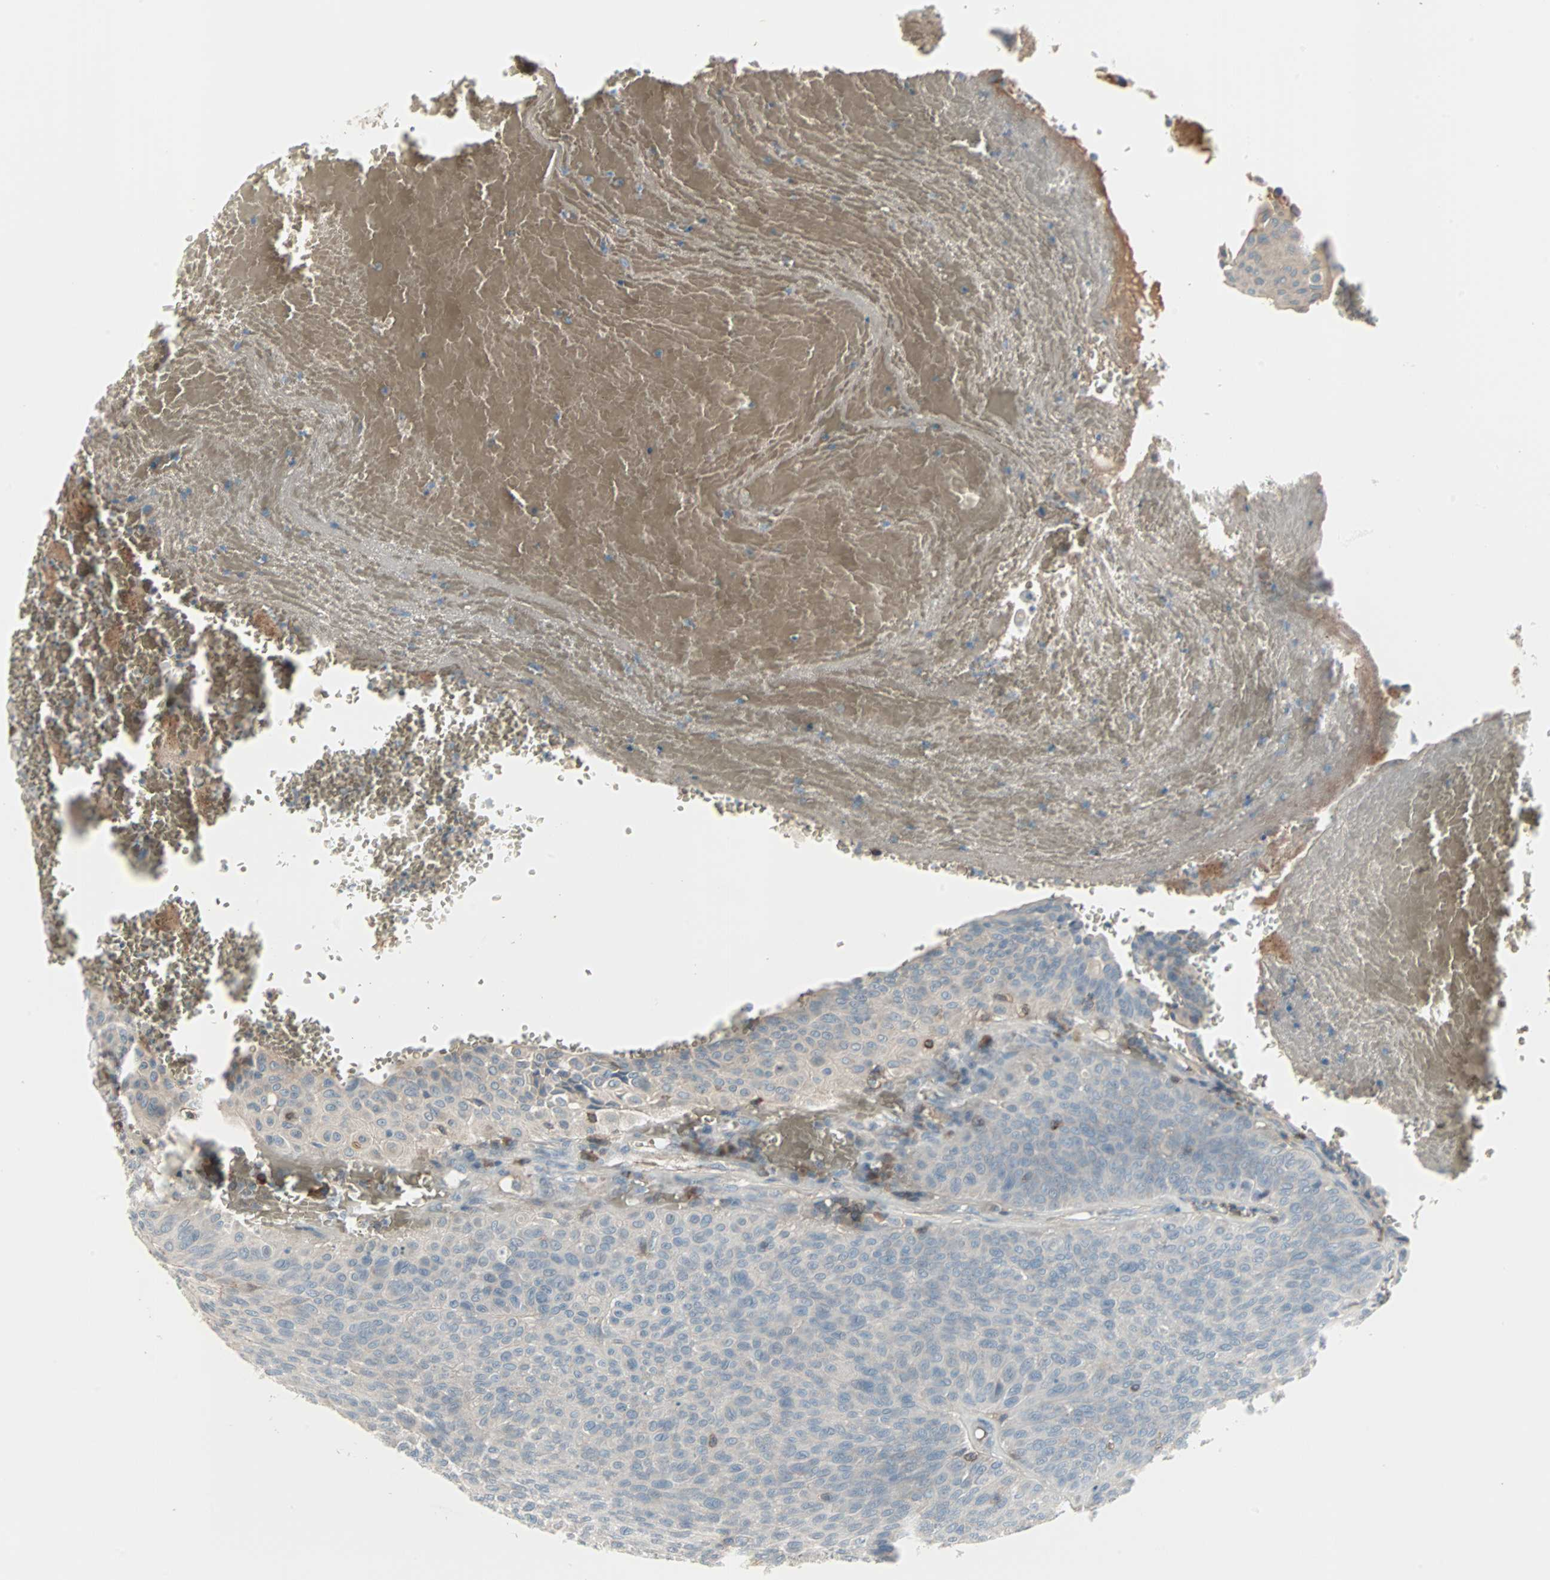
{"staining": {"intensity": "weak", "quantity": "<25%", "location": "cytoplasmic/membranous"}, "tissue": "urothelial cancer", "cell_type": "Tumor cells", "image_type": "cancer", "snomed": [{"axis": "morphology", "description": "Urothelial carcinoma, High grade"}, {"axis": "topography", "description": "Urinary bladder"}], "caption": "DAB immunohistochemical staining of urothelial cancer displays no significant staining in tumor cells.", "gene": "ZSCAN32", "patient": {"sex": "male", "age": 66}}